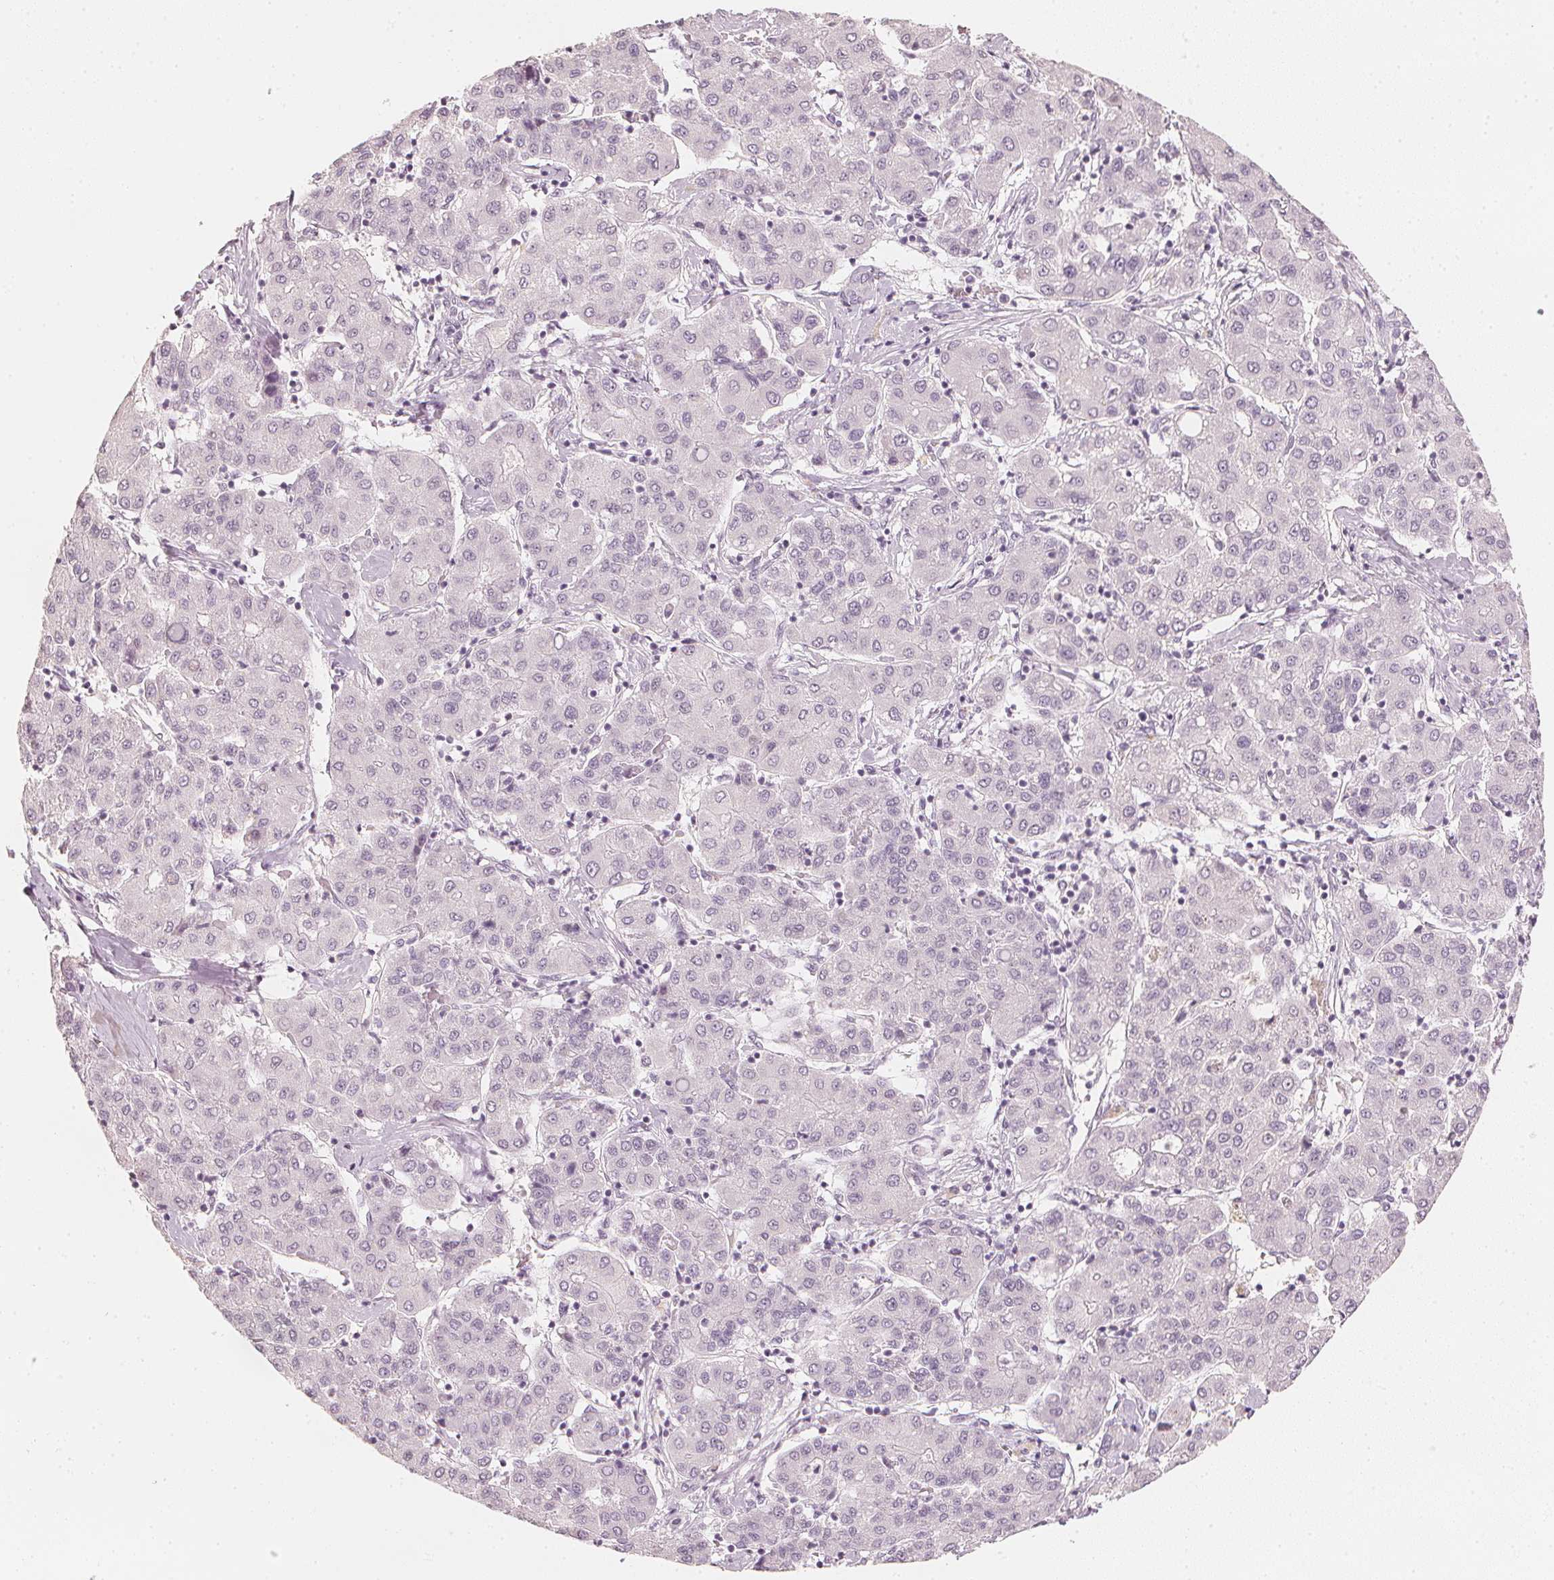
{"staining": {"intensity": "negative", "quantity": "none", "location": "none"}, "tissue": "liver cancer", "cell_type": "Tumor cells", "image_type": "cancer", "snomed": [{"axis": "morphology", "description": "Carcinoma, Hepatocellular, NOS"}, {"axis": "topography", "description": "Liver"}], "caption": "This is an immunohistochemistry (IHC) micrograph of liver hepatocellular carcinoma. There is no positivity in tumor cells.", "gene": "CALB1", "patient": {"sex": "male", "age": 65}}